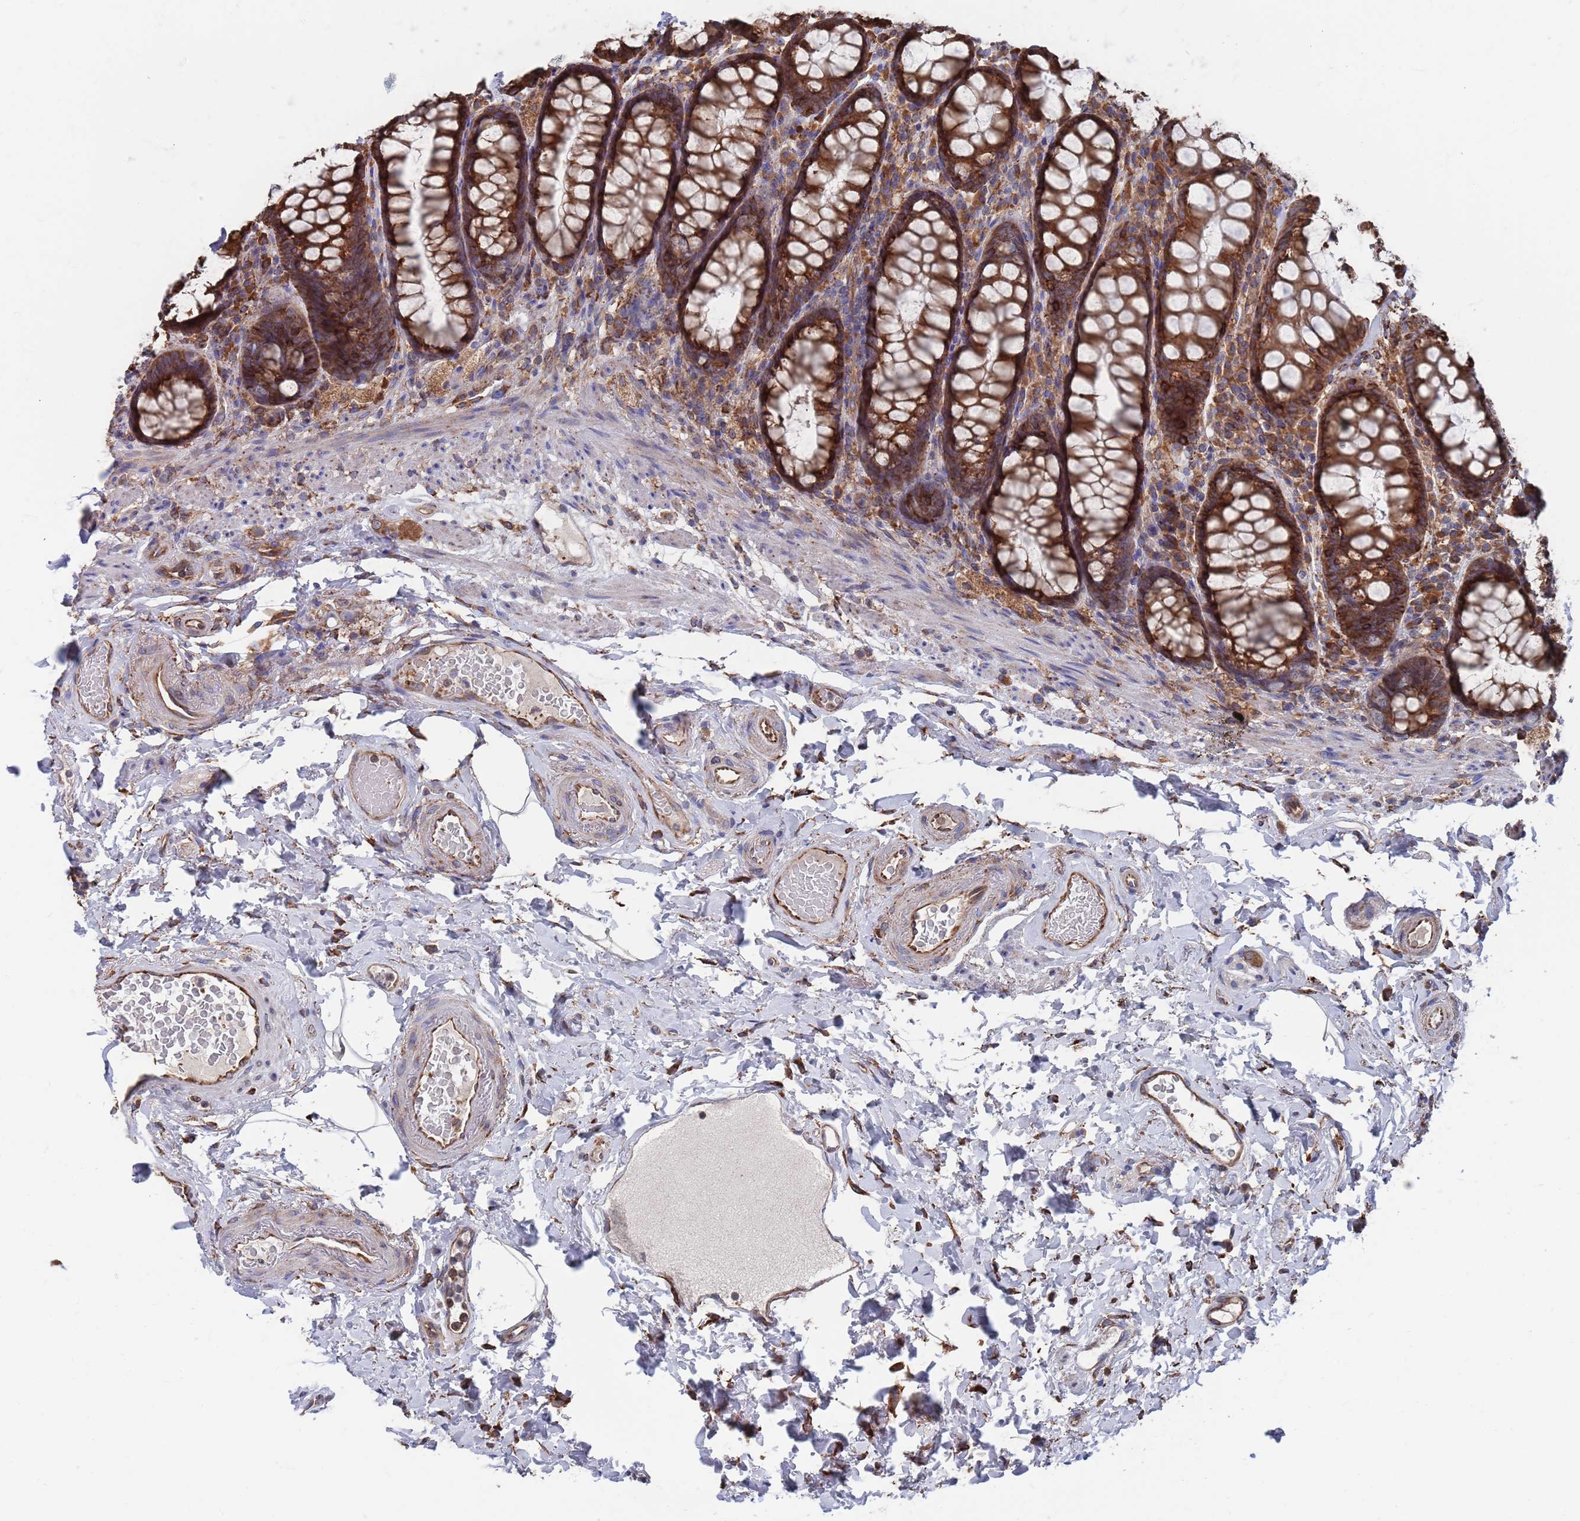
{"staining": {"intensity": "strong", "quantity": ">75%", "location": "cytoplasmic/membranous"}, "tissue": "rectum", "cell_type": "Glandular cells", "image_type": "normal", "snomed": [{"axis": "morphology", "description": "Normal tissue, NOS"}, {"axis": "topography", "description": "Rectum"}], "caption": "A high-resolution histopathology image shows IHC staining of benign rectum, which demonstrates strong cytoplasmic/membranous staining in approximately >75% of glandular cells. Nuclei are stained in blue.", "gene": "GID8", "patient": {"sex": "male", "age": 83}}